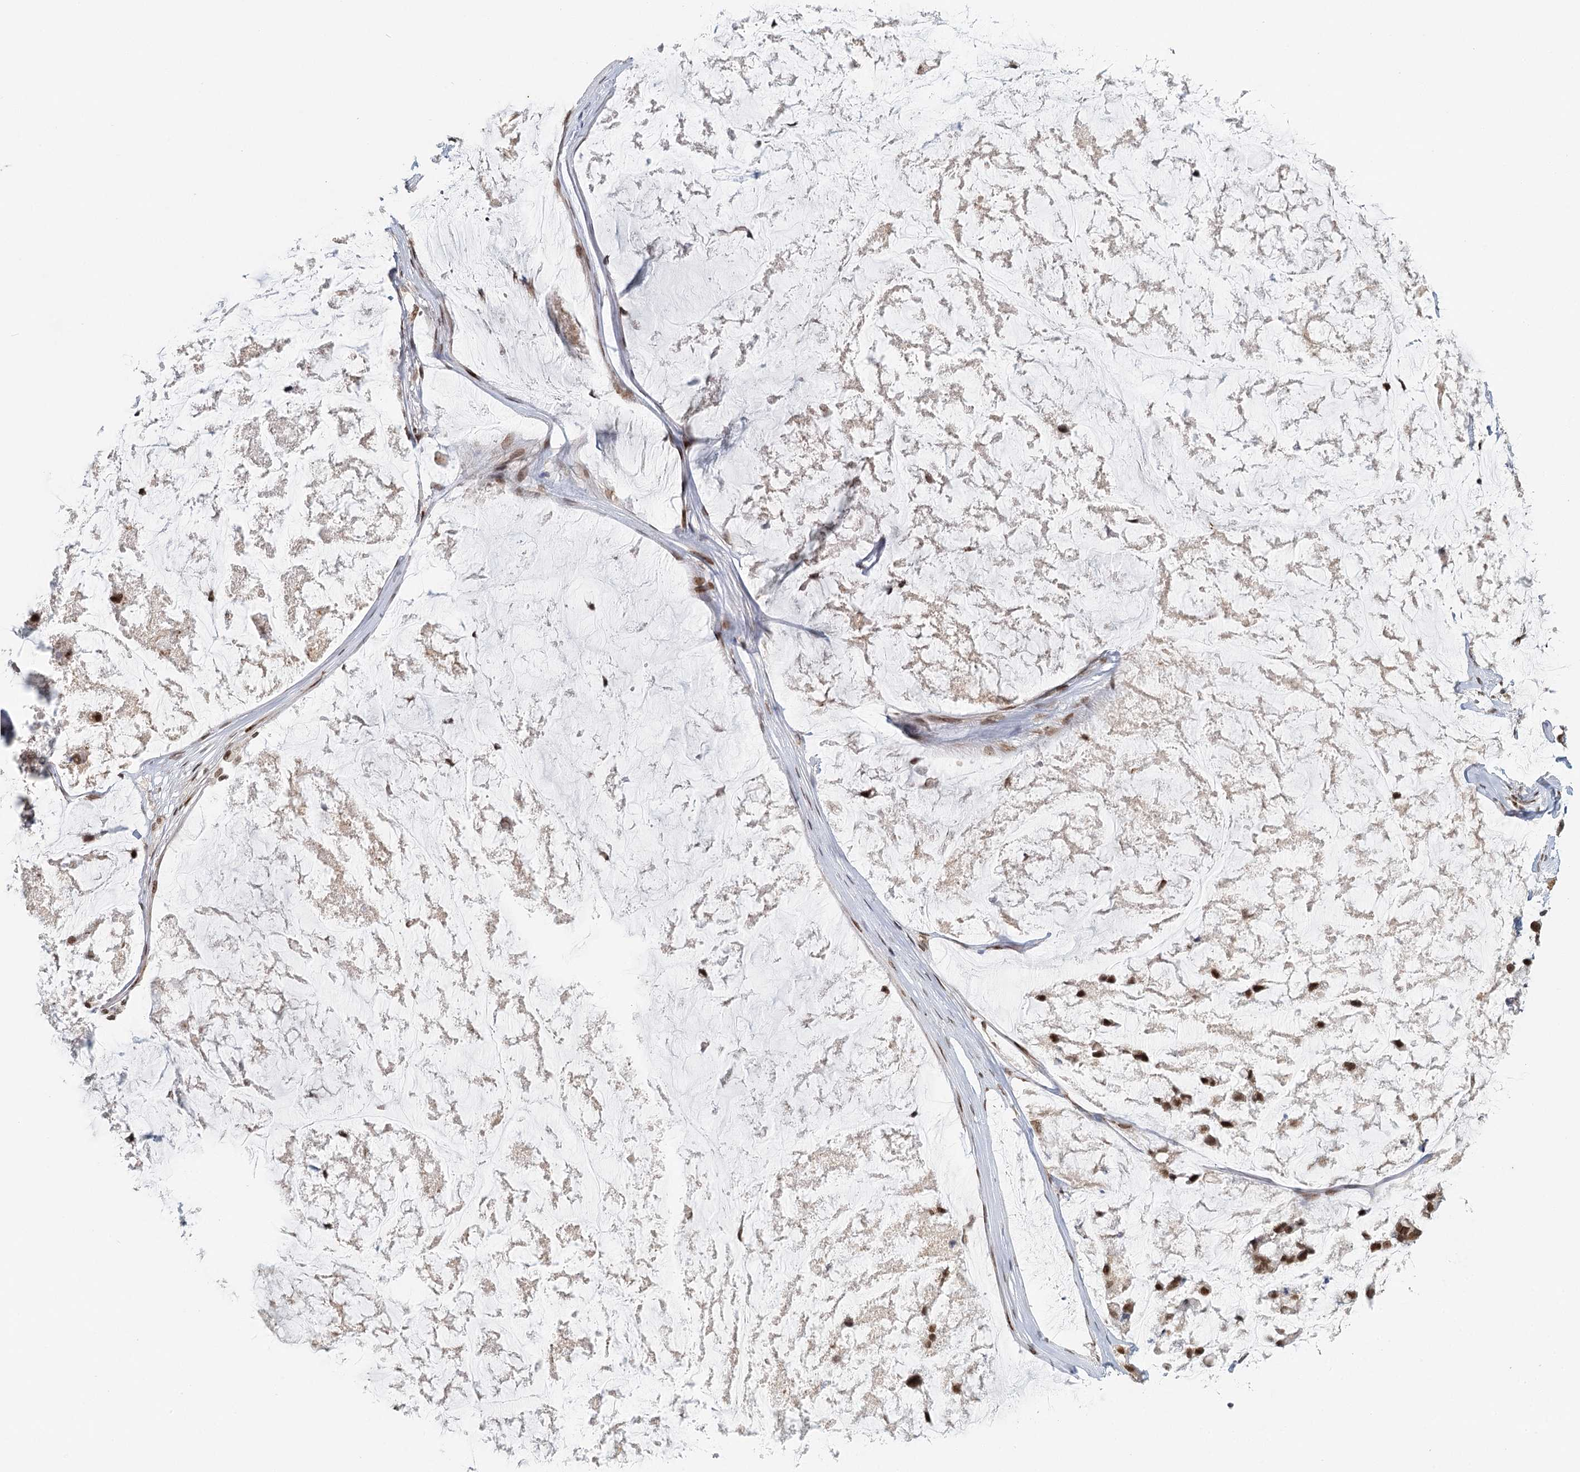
{"staining": {"intensity": "moderate", "quantity": ">75%", "location": "nuclear"}, "tissue": "stomach cancer", "cell_type": "Tumor cells", "image_type": "cancer", "snomed": [{"axis": "morphology", "description": "Adenocarcinoma, NOS"}, {"axis": "topography", "description": "Stomach, lower"}], "caption": "Stomach cancer (adenocarcinoma) stained with a protein marker demonstrates moderate staining in tumor cells.", "gene": "TREX1", "patient": {"sex": "male", "age": 67}}